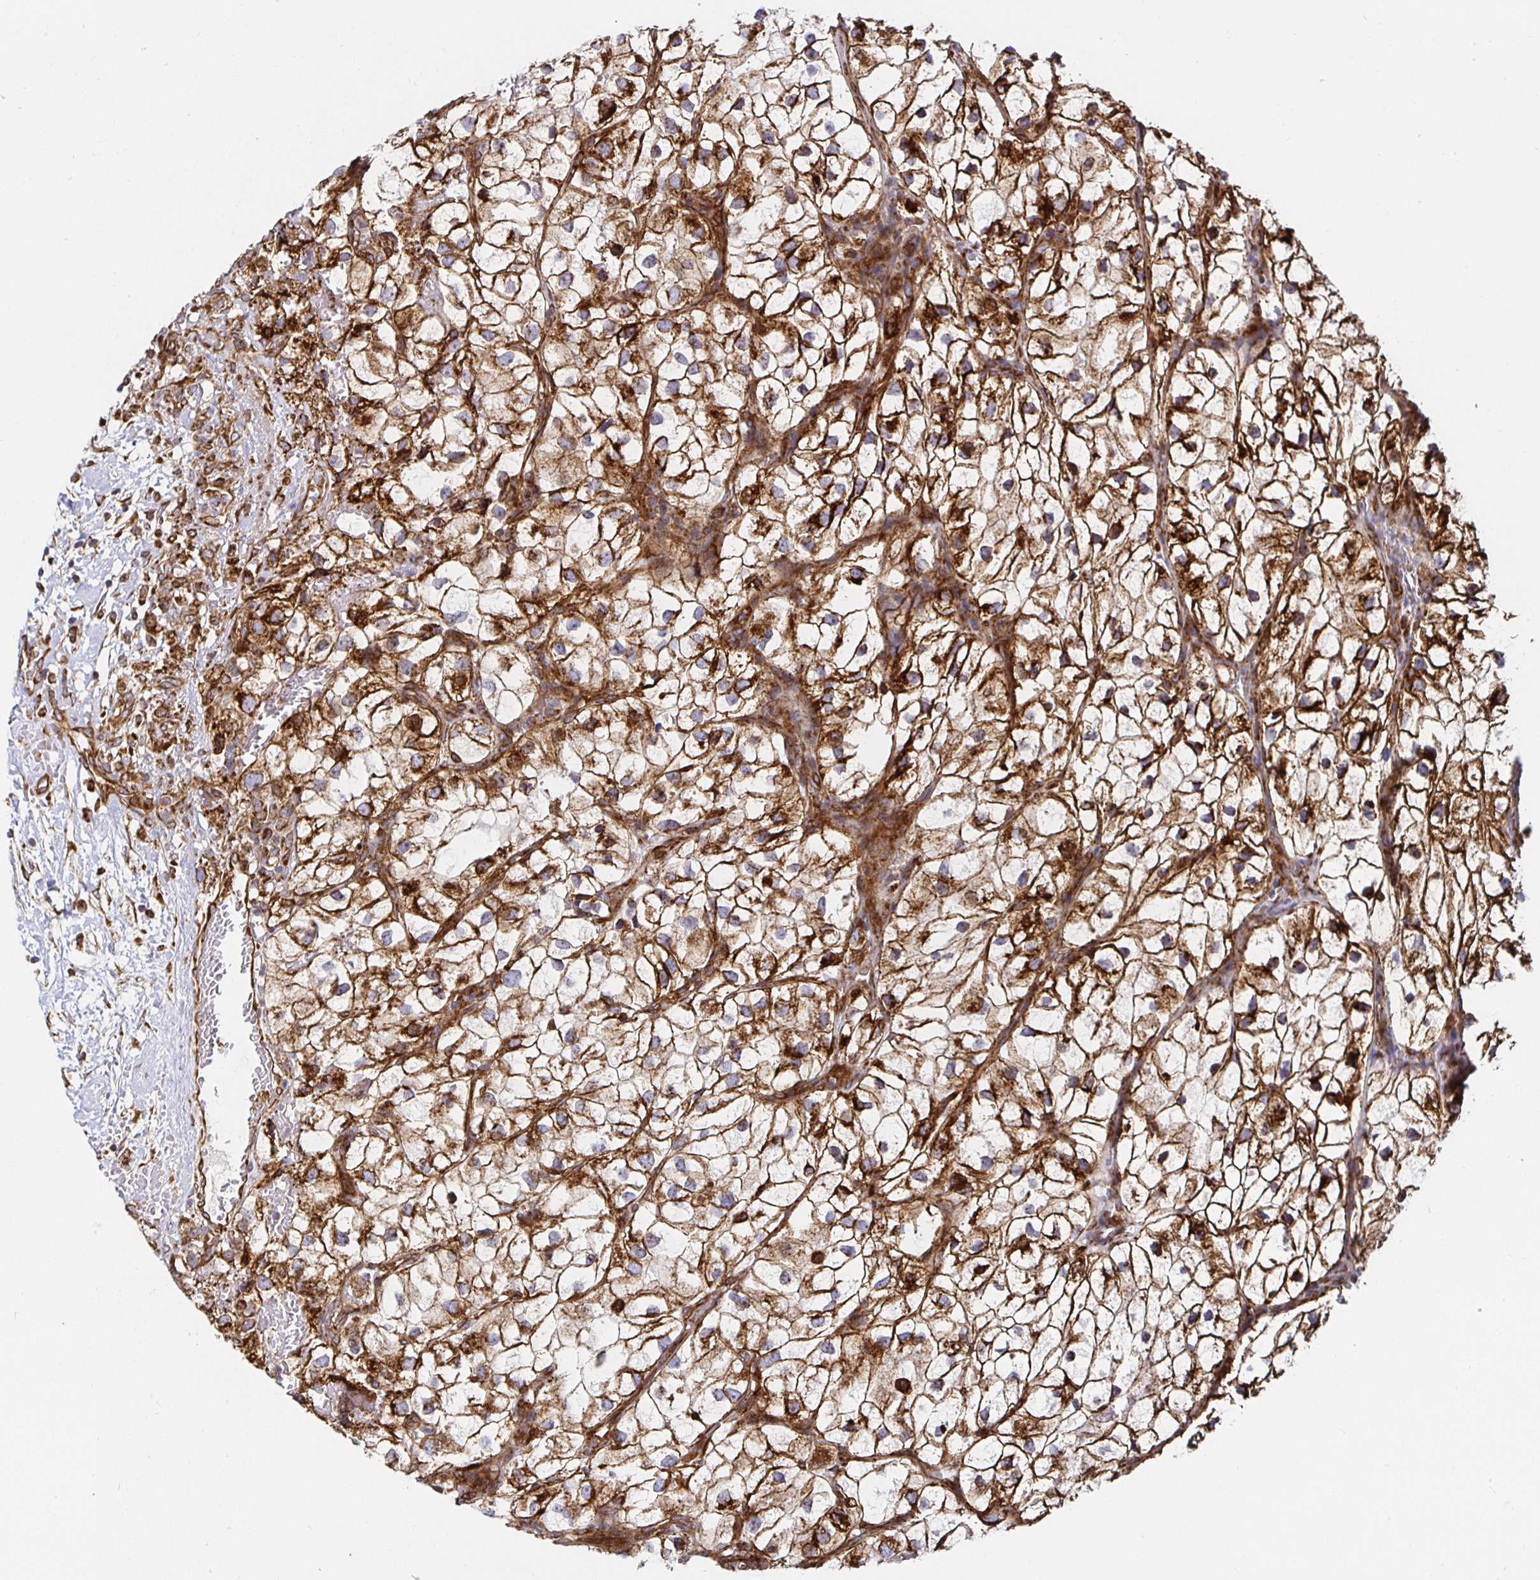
{"staining": {"intensity": "strong", "quantity": ">75%", "location": "cytoplasmic/membranous"}, "tissue": "renal cancer", "cell_type": "Tumor cells", "image_type": "cancer", "snomed": [{"axis": "morphology", "description": "Adenocarcinoma, NOS"}, {"axis": "topography", "description": "Kidney"}], "caption": "Immunohistochemistry photomicrograph of neoplastic tissue: human renal adenocarcinoma stained using immunohistochemistry (IHC) displays high levels of strong protein expression localized specifically in the cytoplasmic/membranous of tumor cells, appearing as a cytoplasmic/membranous brown color.", "gene": "SMYD3", "patient": {"sex": "male", "age": 59}}